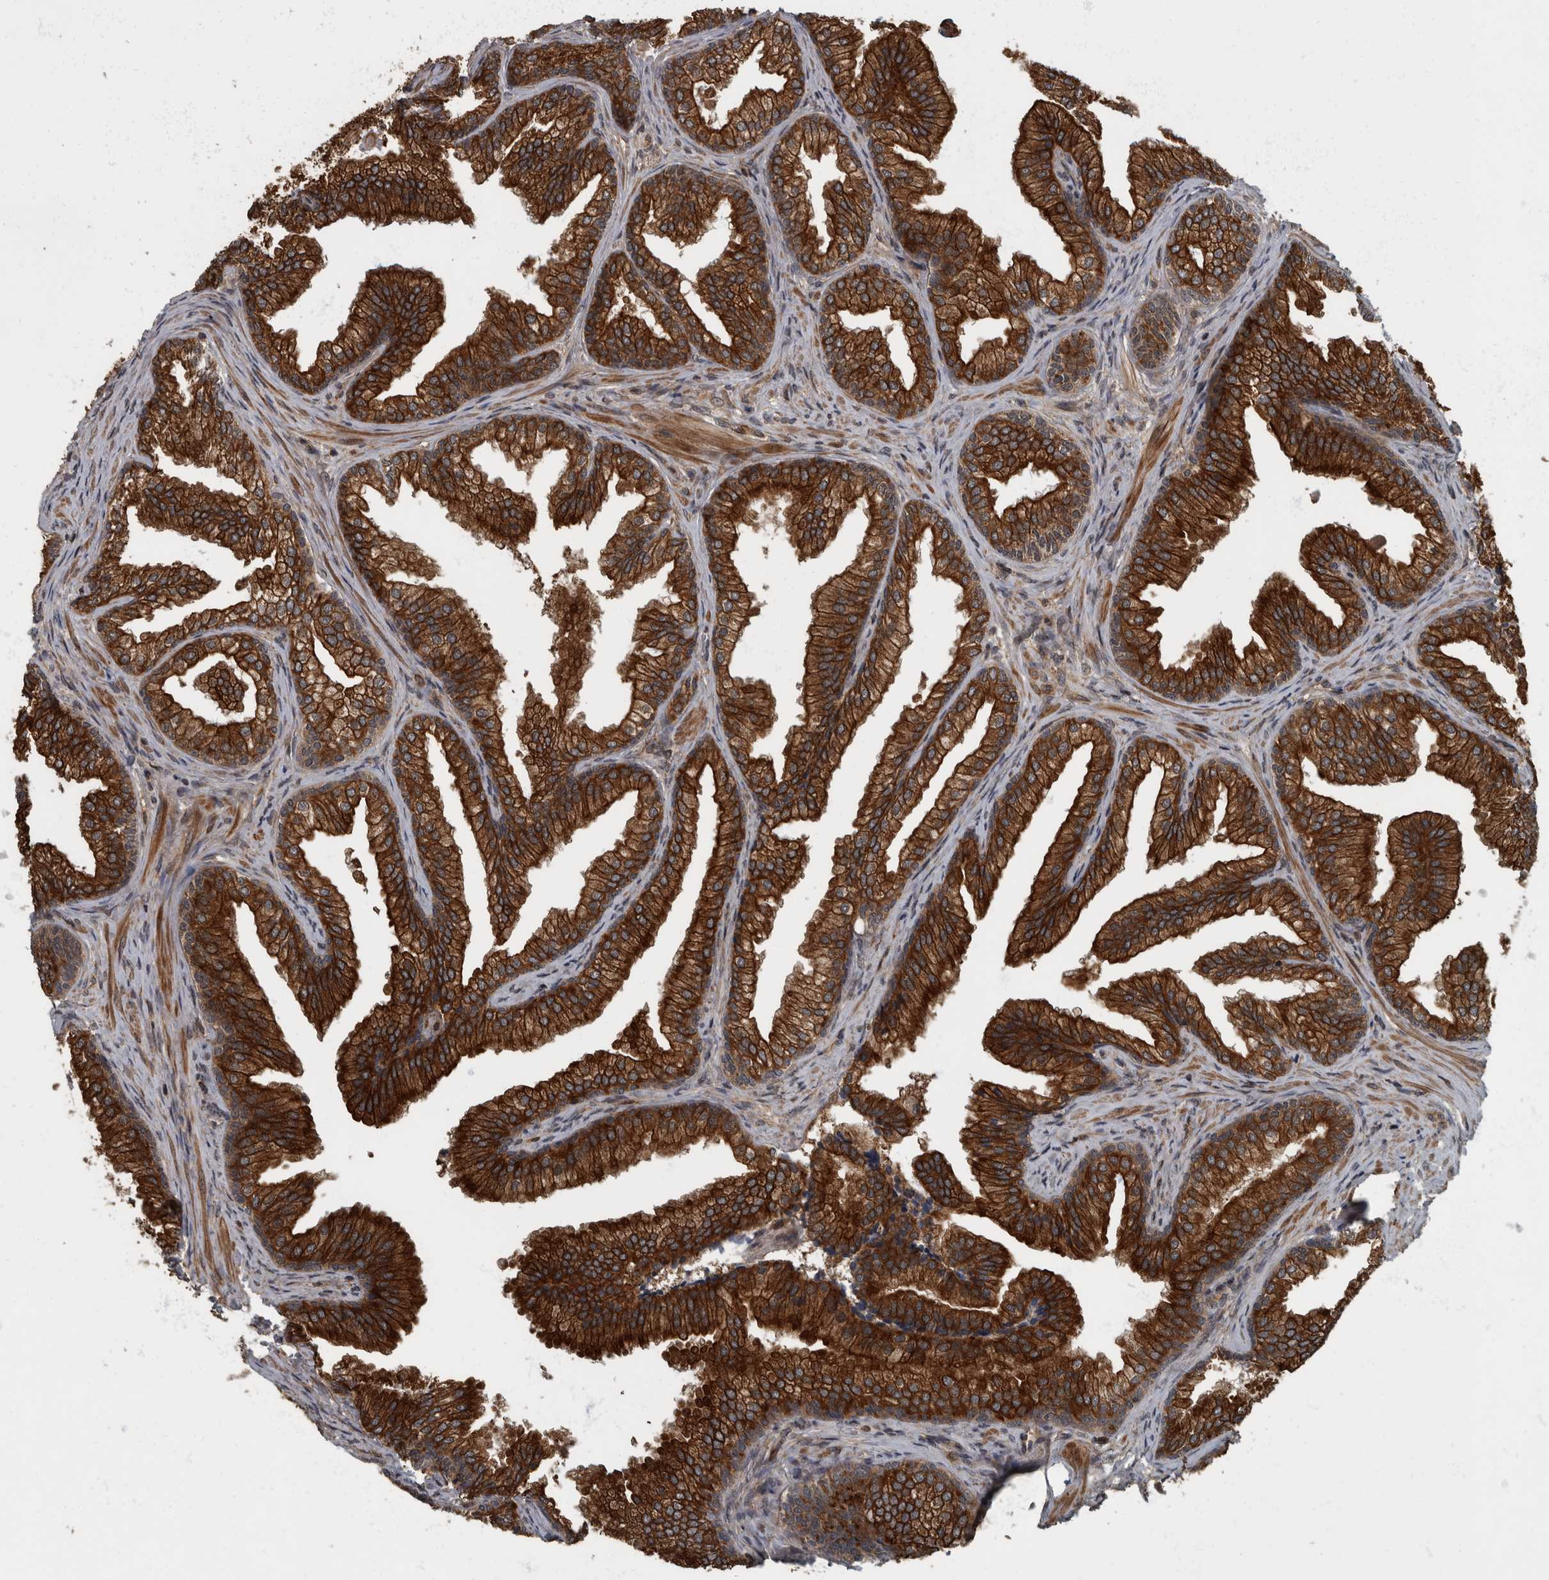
{"staining": {"intensity": "strong", "quantity": ">75%", "location": "cytoplasmic/membranous"}, "tissue": "prostate", "cell_type": "Glandular cells", "image_type": "normal", "snomed": [{"axis": "morphology", "description": "Normal tissue, NOS"}, {"axis": "topography", "description": "Prostate"}], "caption": "DAB immunohistochemical staining of benign human prostate displays strong cytoplasmic/membranous protein expression in about >75% of glandular cells. Using DAB (3,3'-diaminobenzidine) (brown) and hematoxylin (blue) stains, captured at high magnification using brightfield microscopy.", "gene": "RABGGTB", "patient": {"sex": "male", "age": 76}}